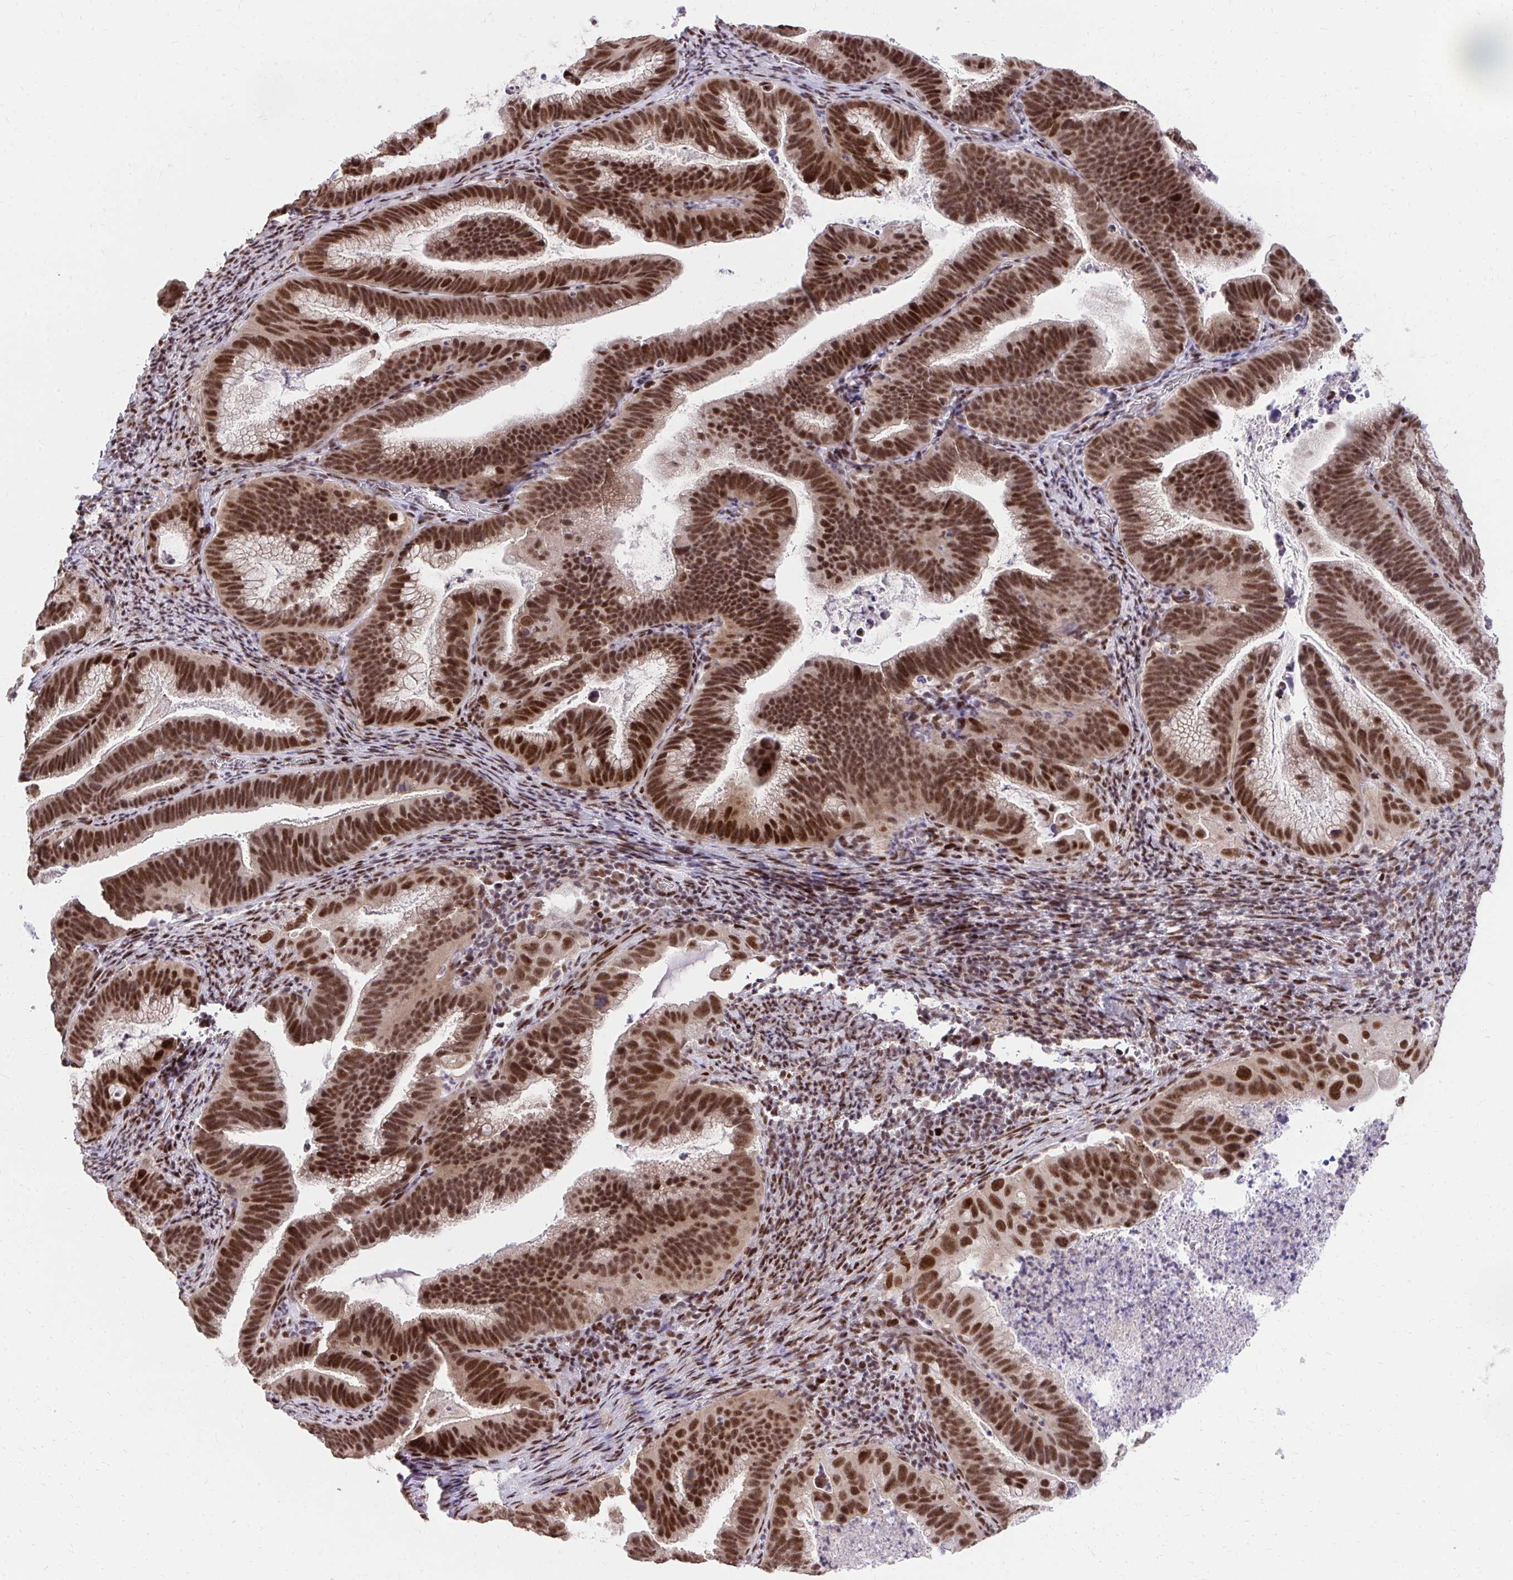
{"staining": {"intensity": "strong", "quantity": ">75%", "location": "nuclear"}, "tissue": "cervical cancer", "cell_type": "Tumor cells", "image_type": "cancer", "snomed": [{"axis": "morphology", "description": "Adenocarcinoma, NOS"}, {"axis": "topography", "description": "Cervix"}], "caption": "Immunohistochemical staining of human adenocarcinoma (cervical) displays high levels of strong nuclear protein positivity in about >75% of tumor cells.", "gene": "SYNE4", "patient": {"sex": "female", "age": 61}}